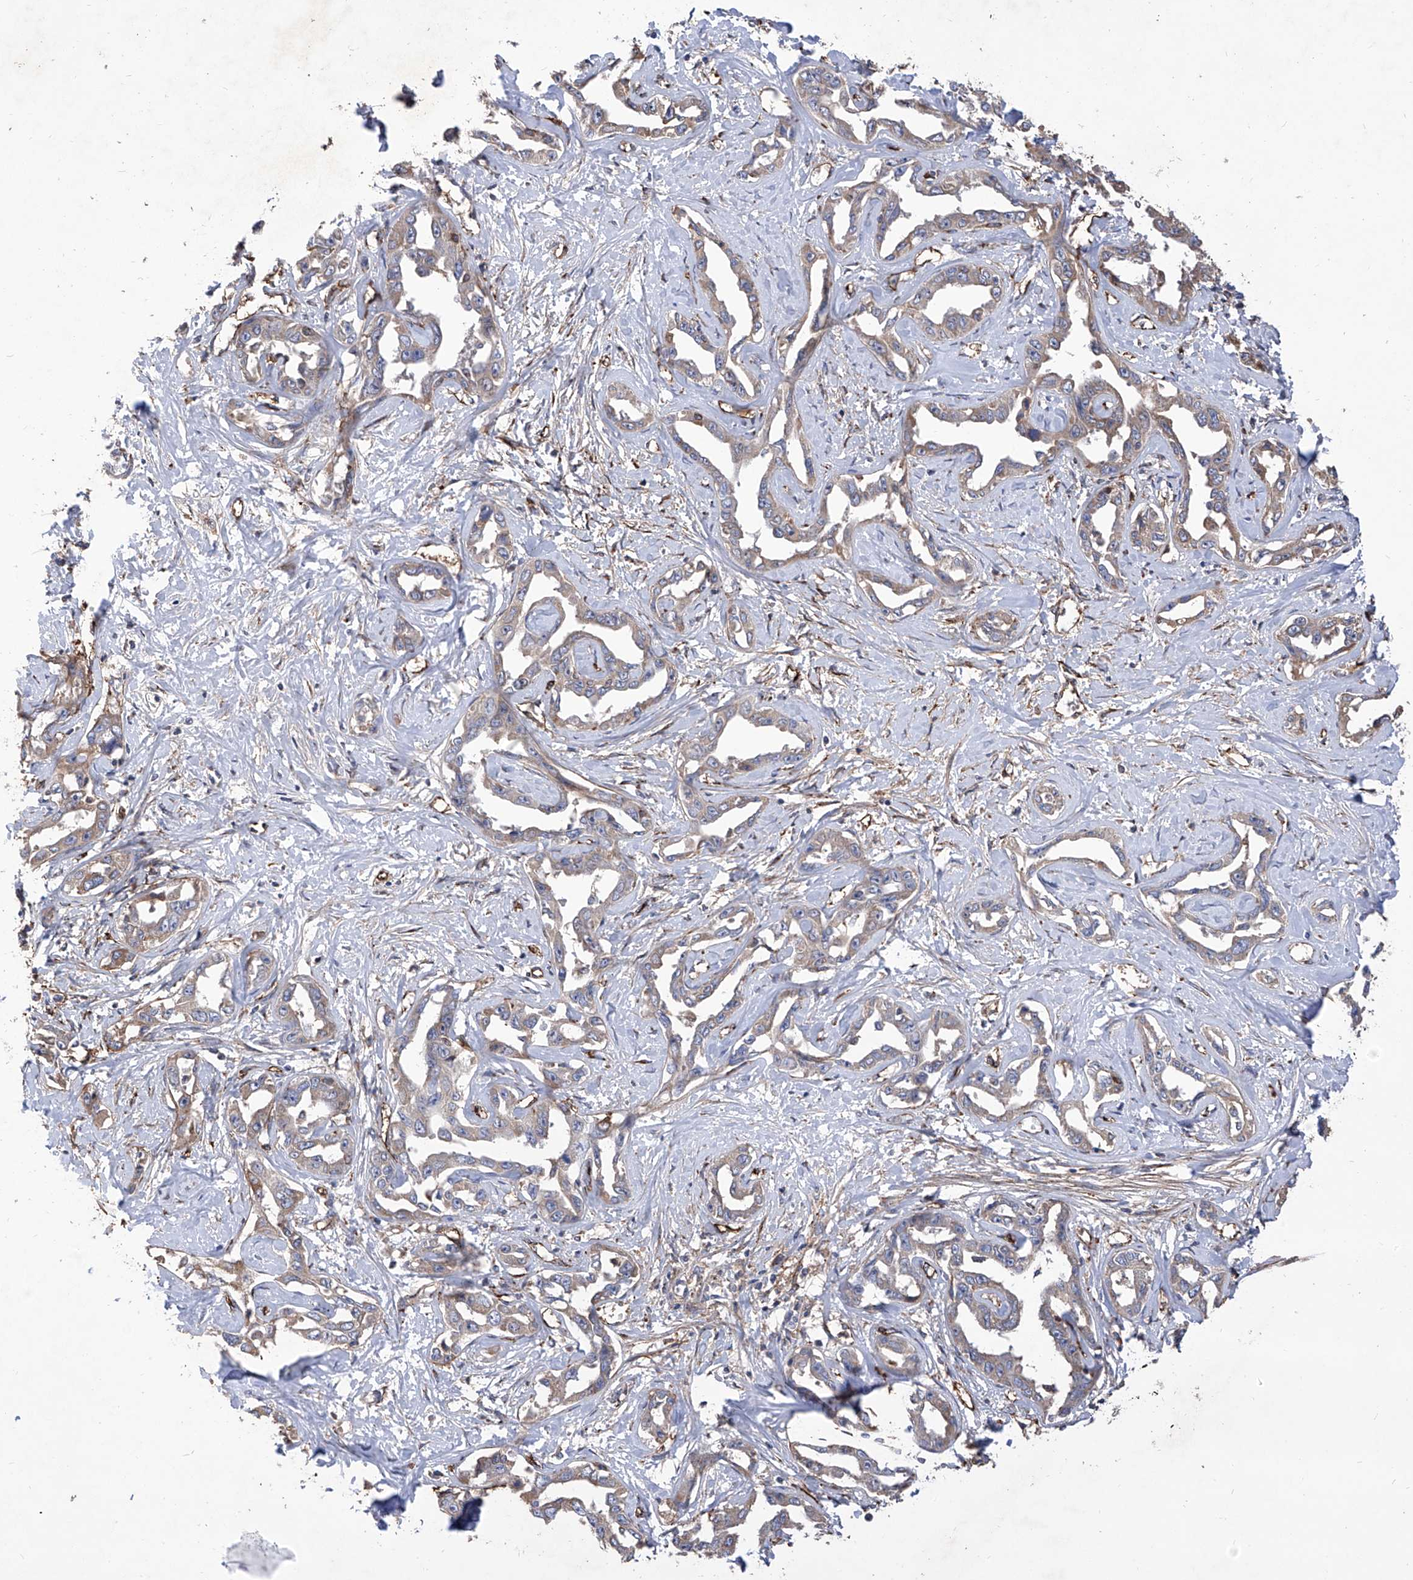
{"staining": {"intensity": "weak", "quantity": ">75%", "location": "cytoplasmic/membranous"}, "tissue": "liver cancer", "cell_type": "Tumor cells", "image_type": "cancer", "snomed": [{"axis": "morphology", "description": "Cholangiocarcinoma"}, {"axis": "topography", "description": "Liver"}], "caption": "Protein staining of cholangiocarcinoma (liver) tissue displays weak cytoplasmic/membranous expression in approximately >75% of tumor cells.", "gene": "INPP5B", "patient": {"sex": "male", "age": 59}}